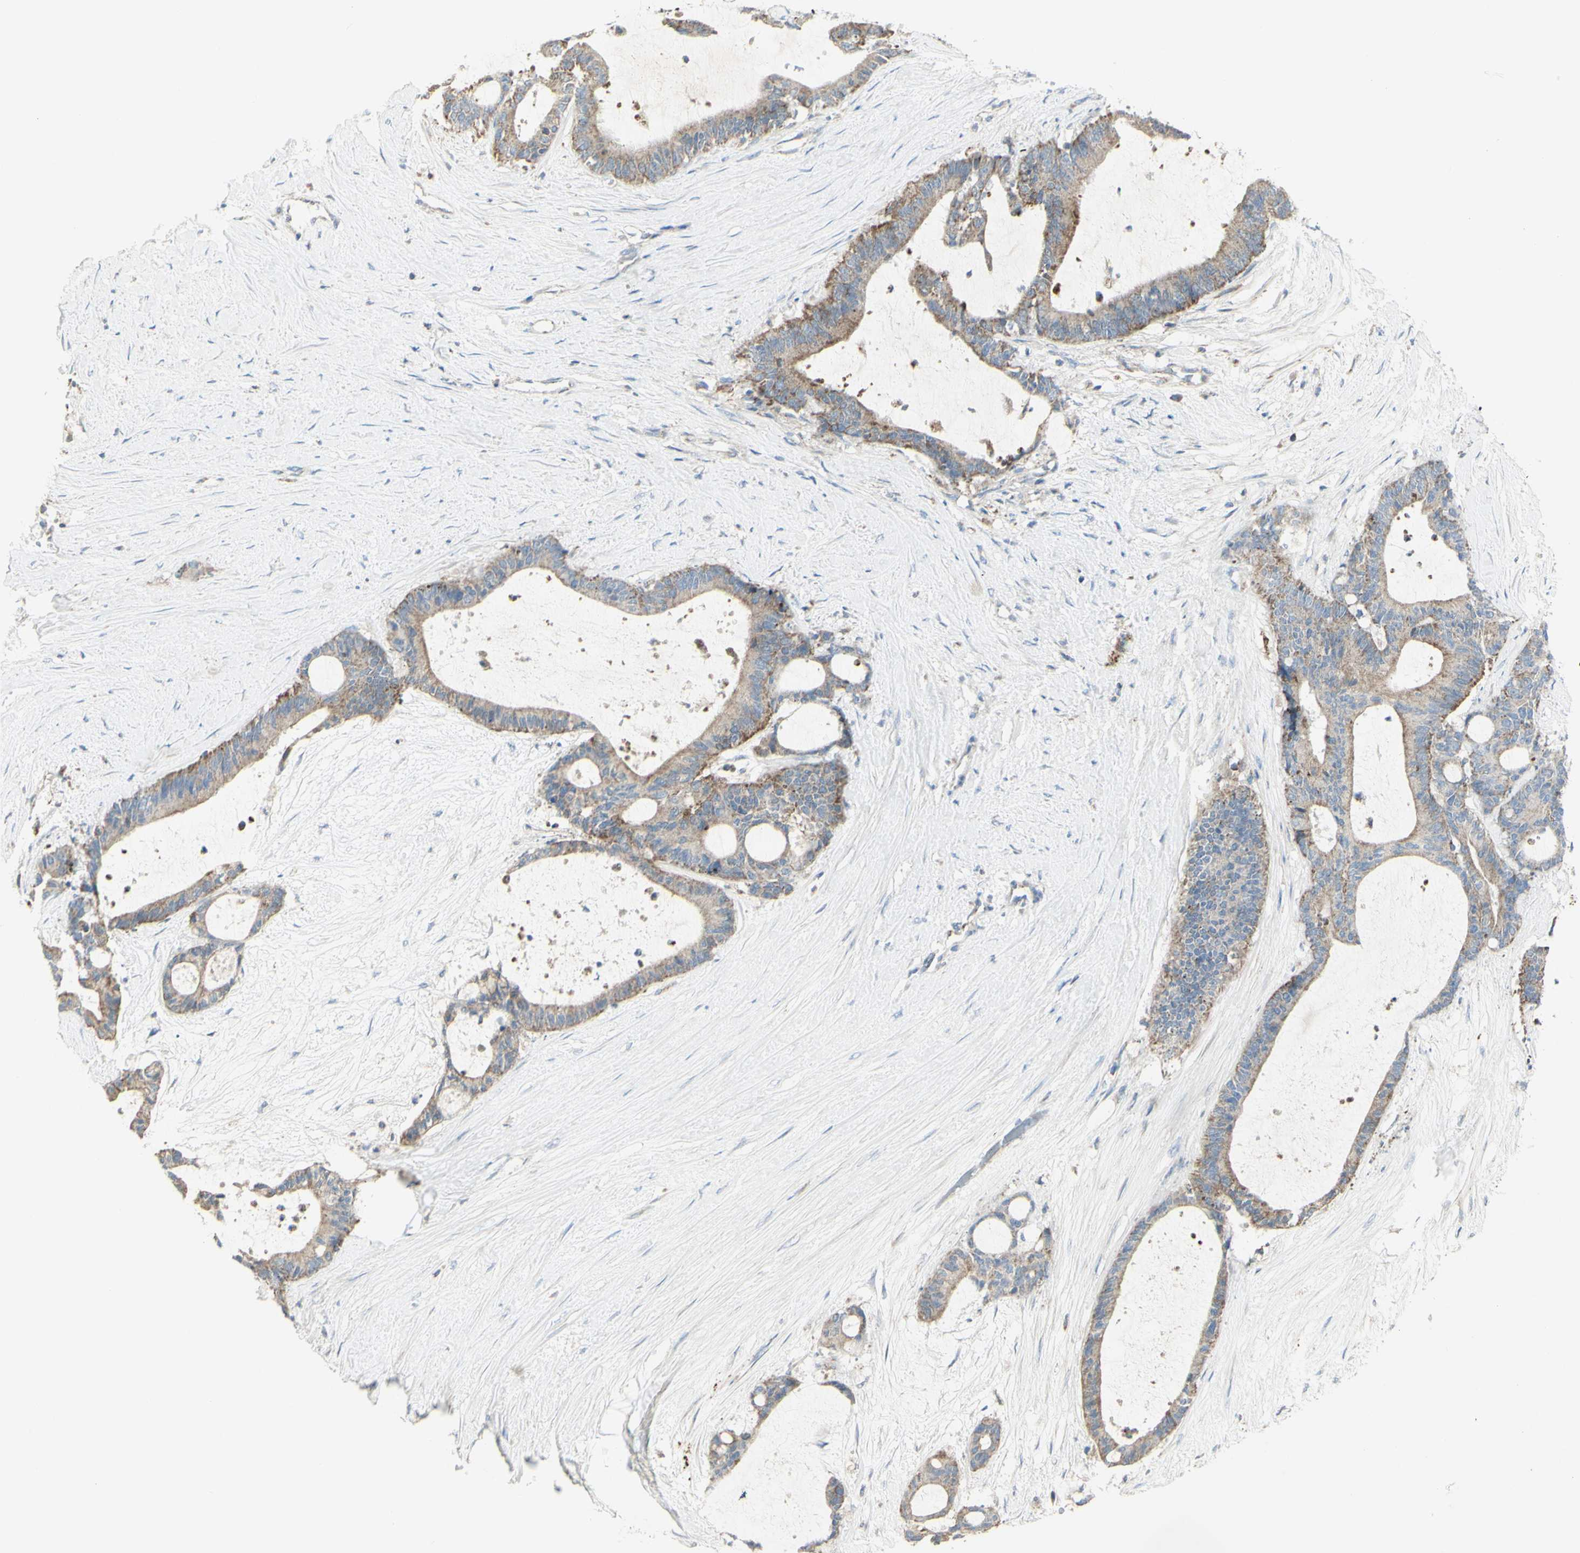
{"staining": {"intensity": "weak", "quantity": ">75%", "location": "cytoplasmic/membranous"}, "tissue": "liver cancer", "cell_type": "Tumor cells", "image_type": "cancer", "snomed": [{"axis": "morphology", "description": "Cholangiocarcinoma"}, {"axis": "topography", "description": "Liver"}], "caption": "DAB (3,3'-diaminobenzidine) immunohistochemical staining of cholangiocarcinoma (liver) reveals weak cytoplasmic/membranous protein positivity in about >75% of tumor cells. The staining was performed using DAB, with brown indicating positive protein expression. Nuclei are stained blue with hematoxylin.", "gene": "CNTNAP1", "patient": {"sex": "female", "age": 73}}